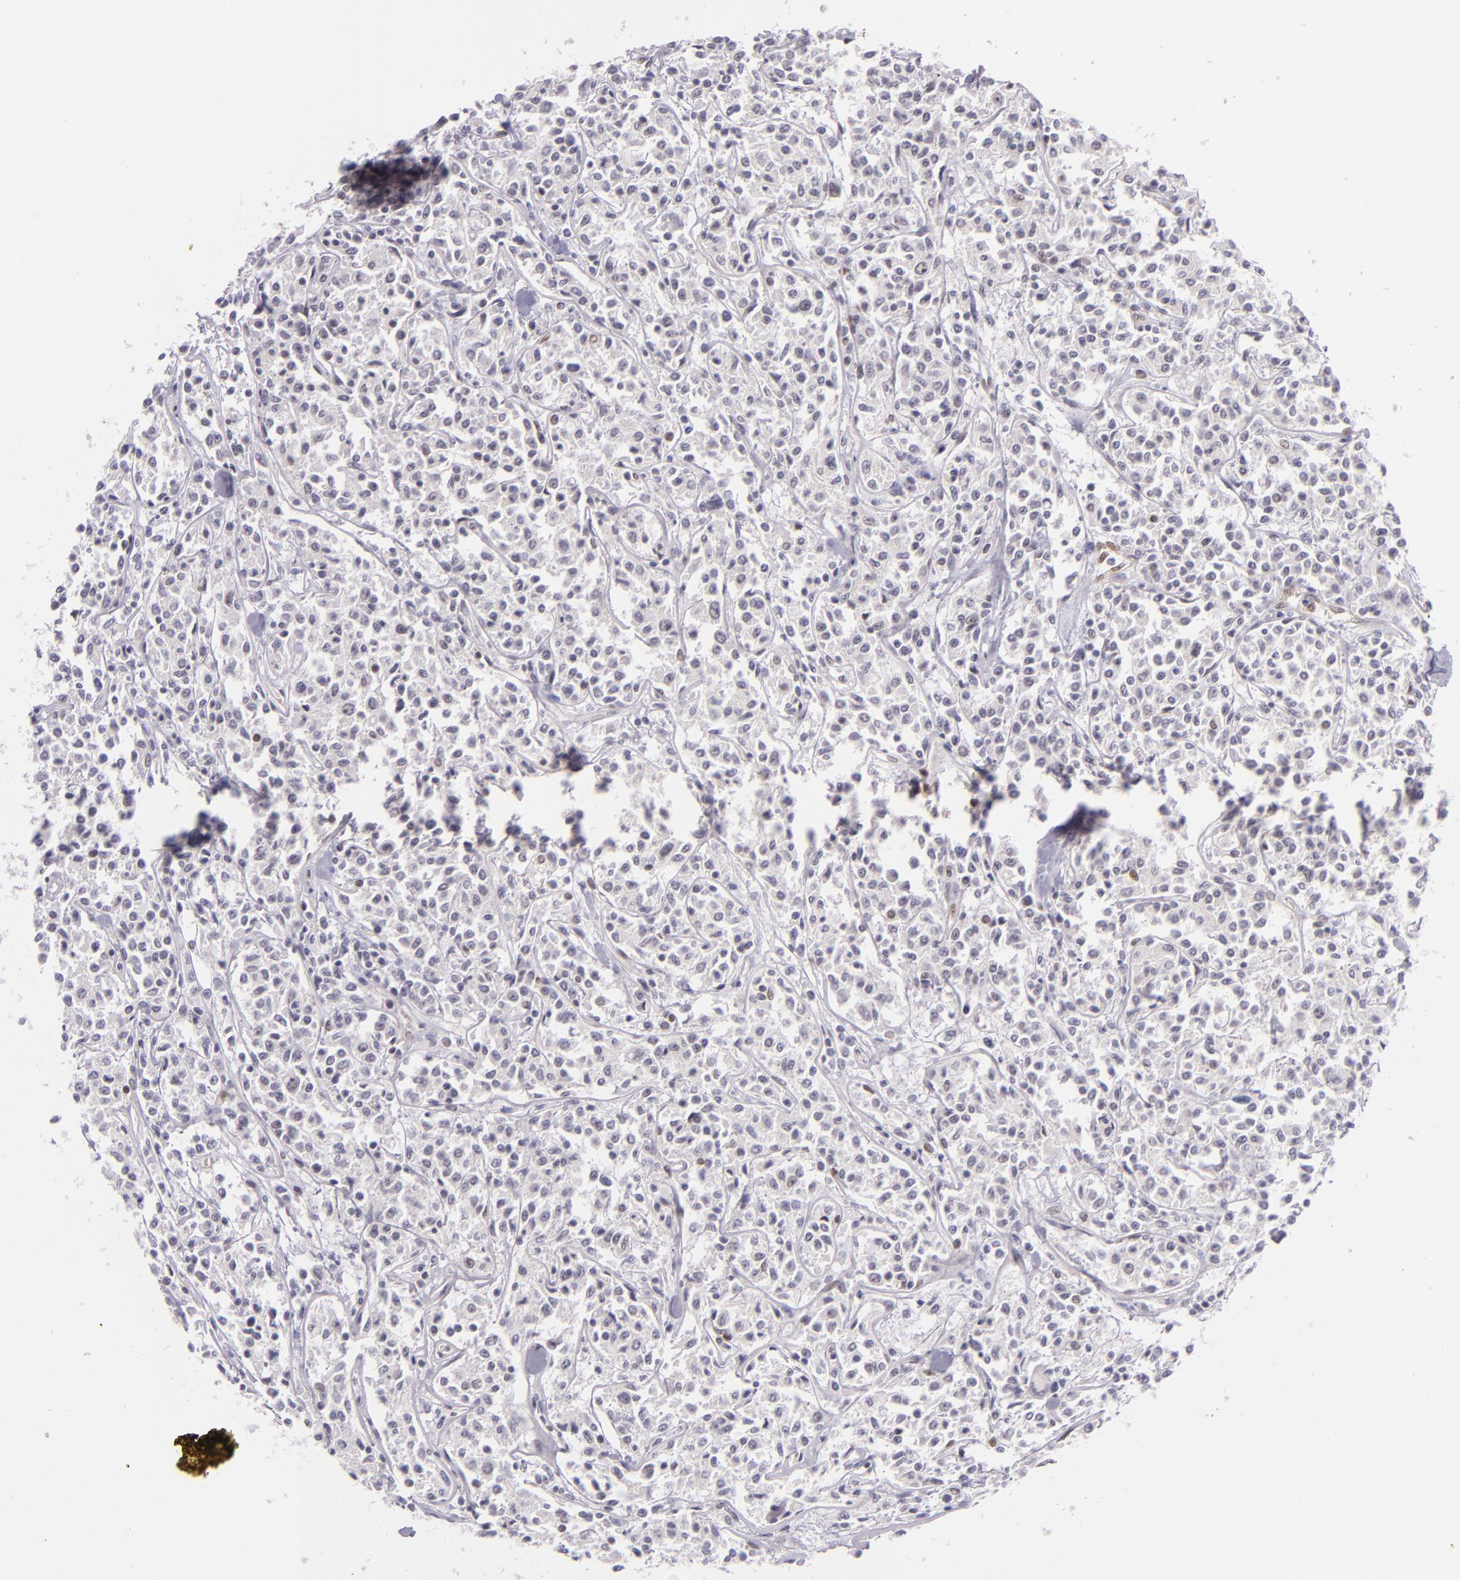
{"staining": {"intensity": "negative", "quantity": "none", "location": "none"}, "tissue": "lymphoma", "cell_type": "Tumor cells", "image_type": "cancer", "snomed": [{"axis": "morphology", "description": "Malignant lymphoma, non-Hodgkin's type, Low grade"}, {"axis": "topography", "description": "Small intestine"}], "caption": "Immunohistochemical staining of human low-grade malignant lymphoma, non-Hodgkin's type shows no significant expression in tumor cells.", "gene": "BCL3", "patient": {"sex": "female", "age": 59}}